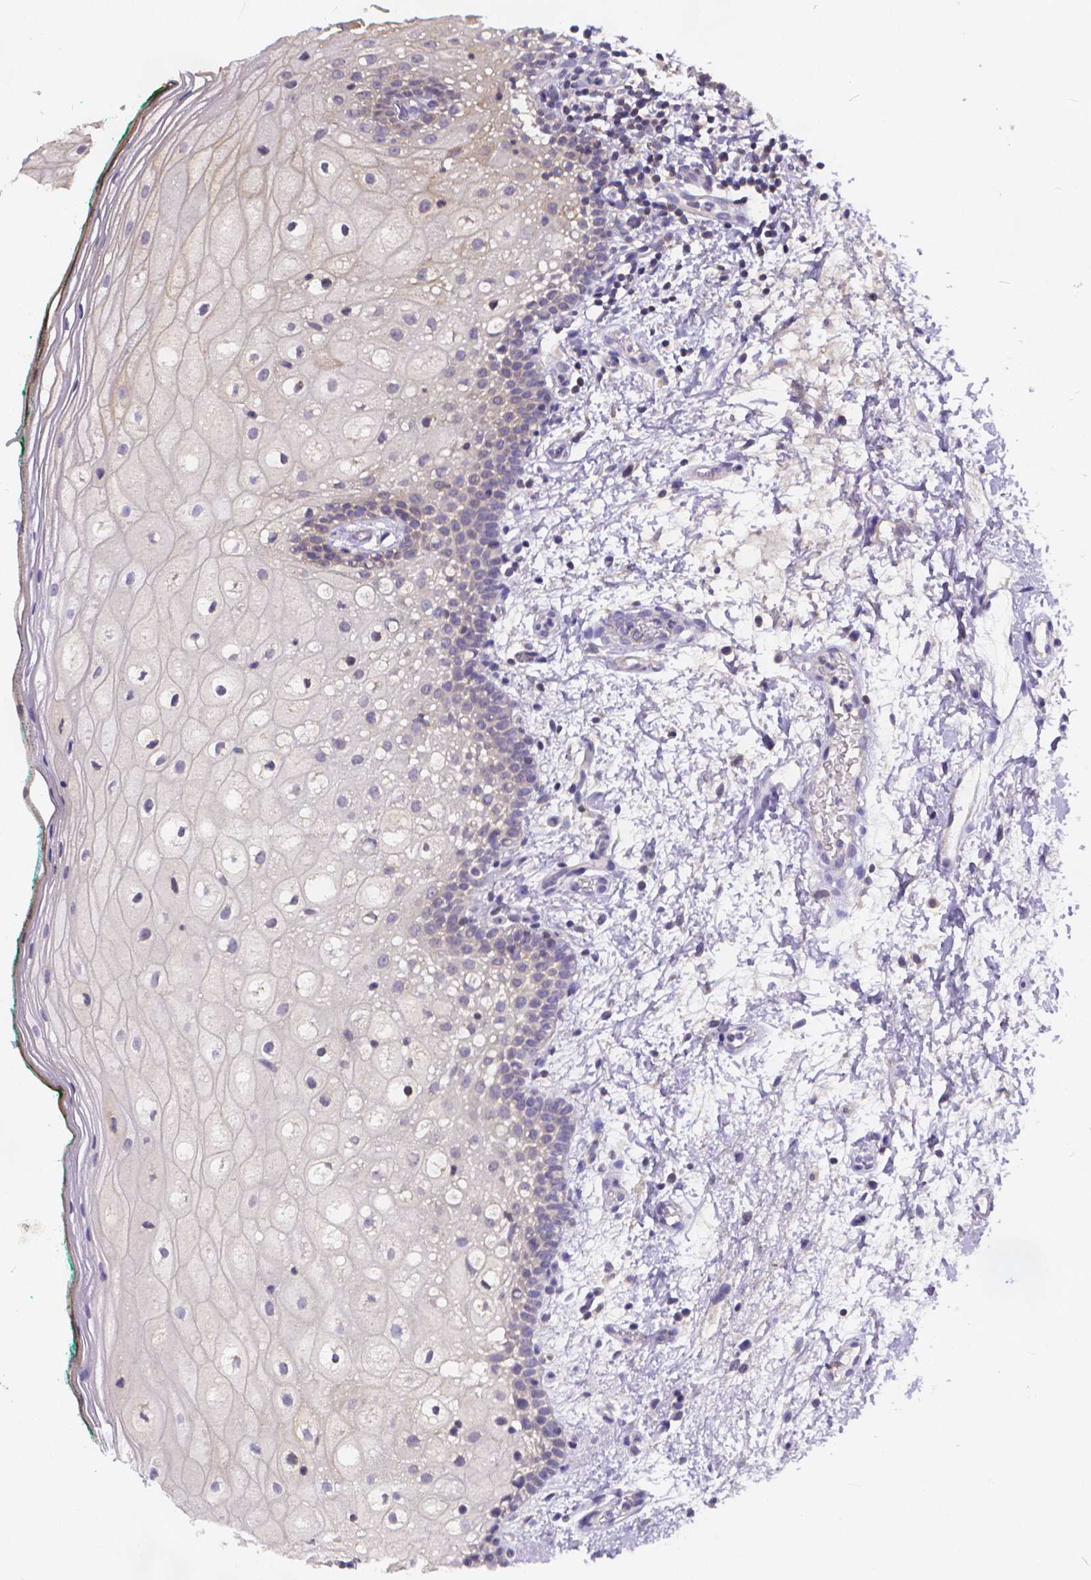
{"staining": {"intensity": "negative", "quantity": "none", "location": "none"}, "tissue": "oral mucosa", "cell_type": "Squamous epithelial cells", "image_type": "normal", "snomed": [{"axis": "morphology", "description": "Normal tissue, NOS"}, {"axis": "topography", "description": "Oral tissue"}], "caption": "Immunohistochemistry of unremarkable human oral mucosa displays no positivity in squamous epithelial cells.", "gene": "GLRB", "patient": {"sex": "female", "age": 83}}